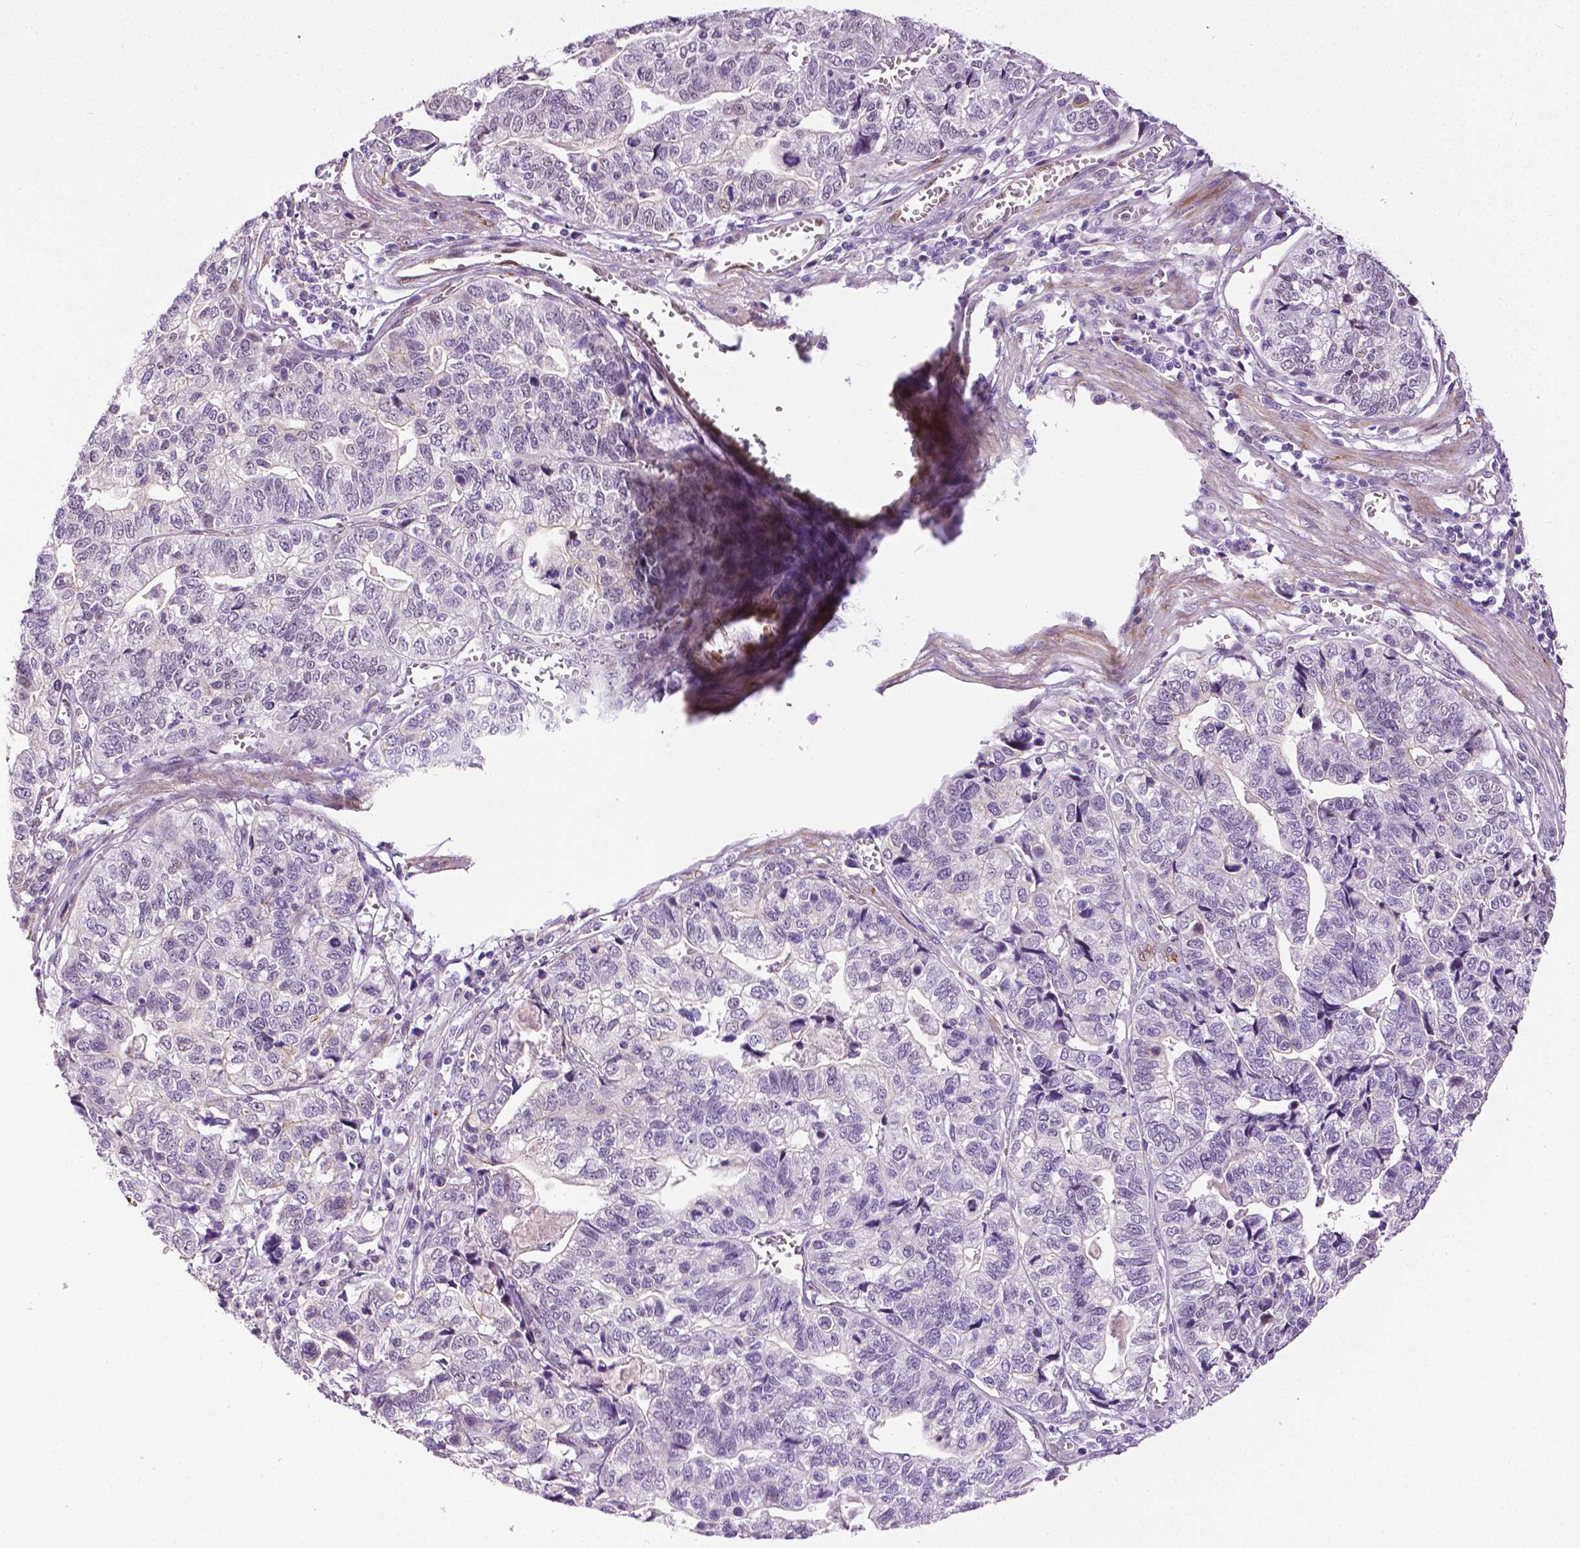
{"staining": {"intensity": "negative", "quantity": "none", "location": "none"}, "tissue": "stomach cancer", "cell_type": "Tumor cells", "image_type": "cancer", "snomed": [{"axis": "morphology", "description": "Adenocarcinoma, NOS"}, {"axis": "topography", "description": "Stomach, upper"}], "caption": "Tumor cells show no significant expression in stomach adenocarcinoma.", "gene": "PTGER3", "patient": {"sex": "female", "age": 67}}